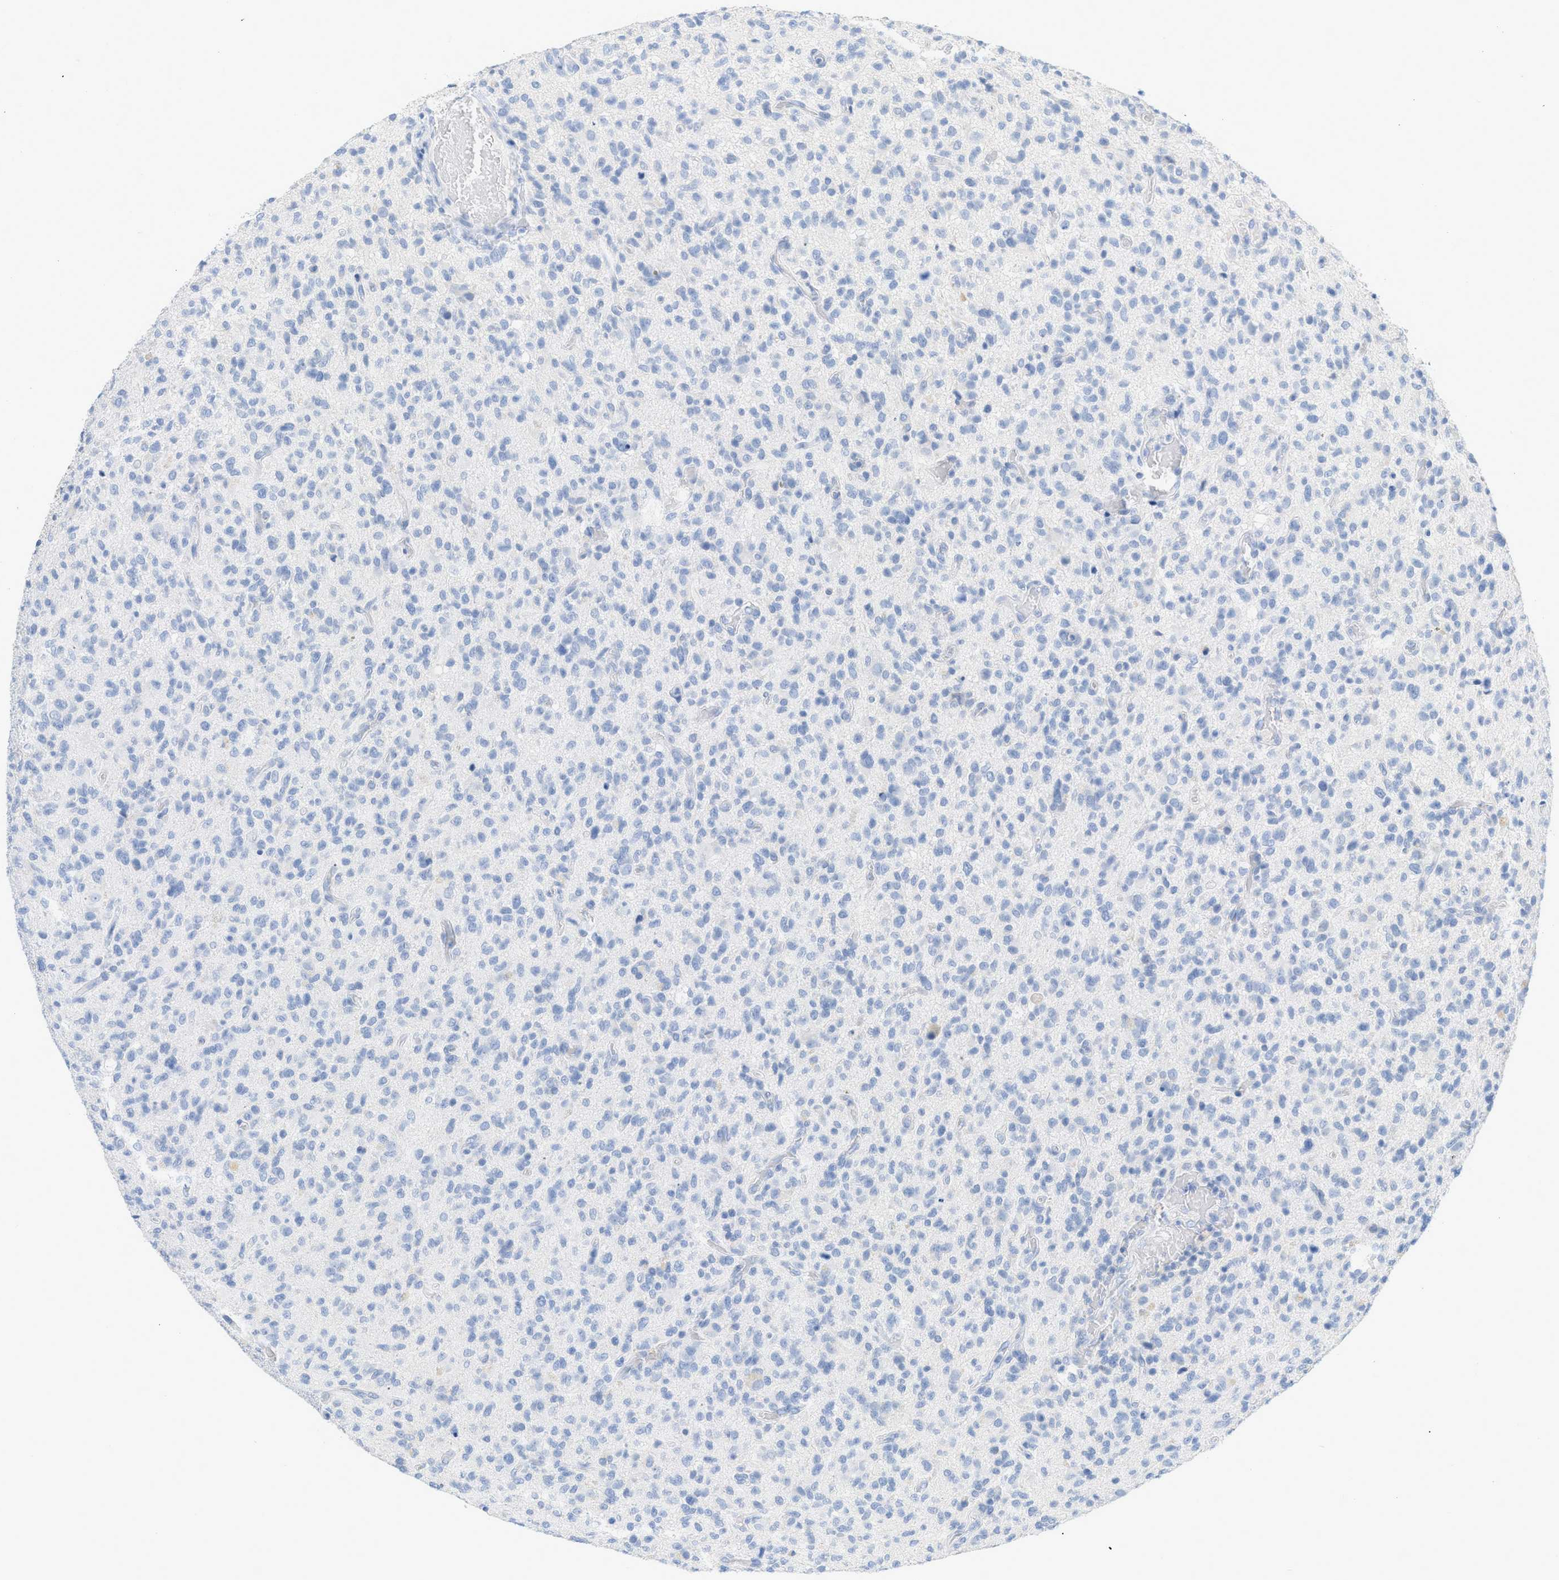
{"staining": {"intensity": "negative", "quantity": "none", "location": "none"}, "tissue": "glioma", "cell_type": "Tumor cells", "image_type": "cancer", "snomed": [{"axis": "morphology", "description": "Glioma, malignant, High grade"}, {"axis": "topography", "description": "Brain"}], "caption": "Glioma was stained to show a protein in brown. There is no significant staining in tumor cells.", "gene": "PAPPA", "patient": {"sex": "male", "age": 71}}